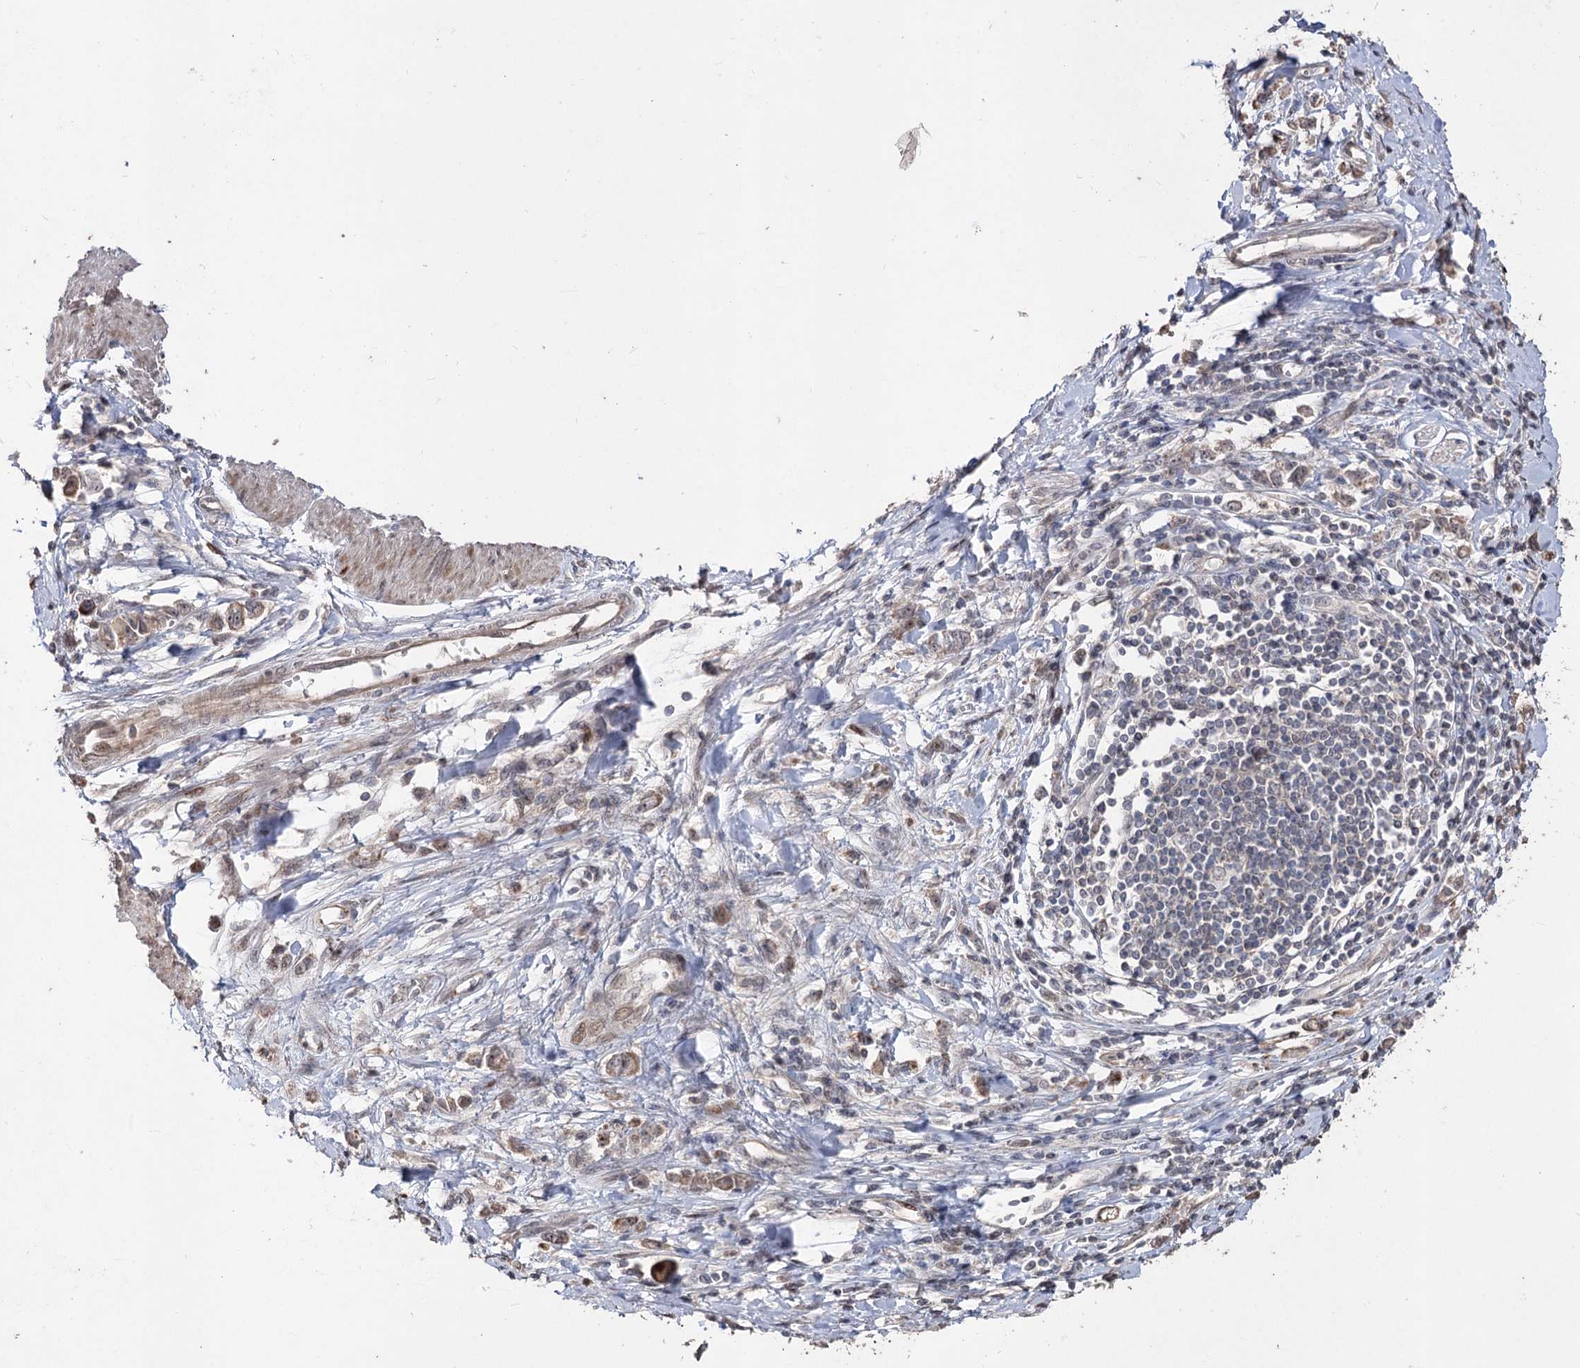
{"staining": {"intensity": "weak", "quantity": "25%-75%", "location": "cytoplasmic/membranous"}, "tissue": "stomach cancer", "cell_type": "Tumor cells", "image_type": "cancer", "snomed": [{"axis": "morphology", "description": "Adenocarcinoma, NOS"}, {"axis": "topography", "description": "Stomach"}], "caption": "Weak cytoplasmic/membranous positivity is identified in approximately 25%-75% of tumor cells in stomach adenocarcinoma.", "gene": "CPNE8", "patient": {"sex": "female", "age": 76}}